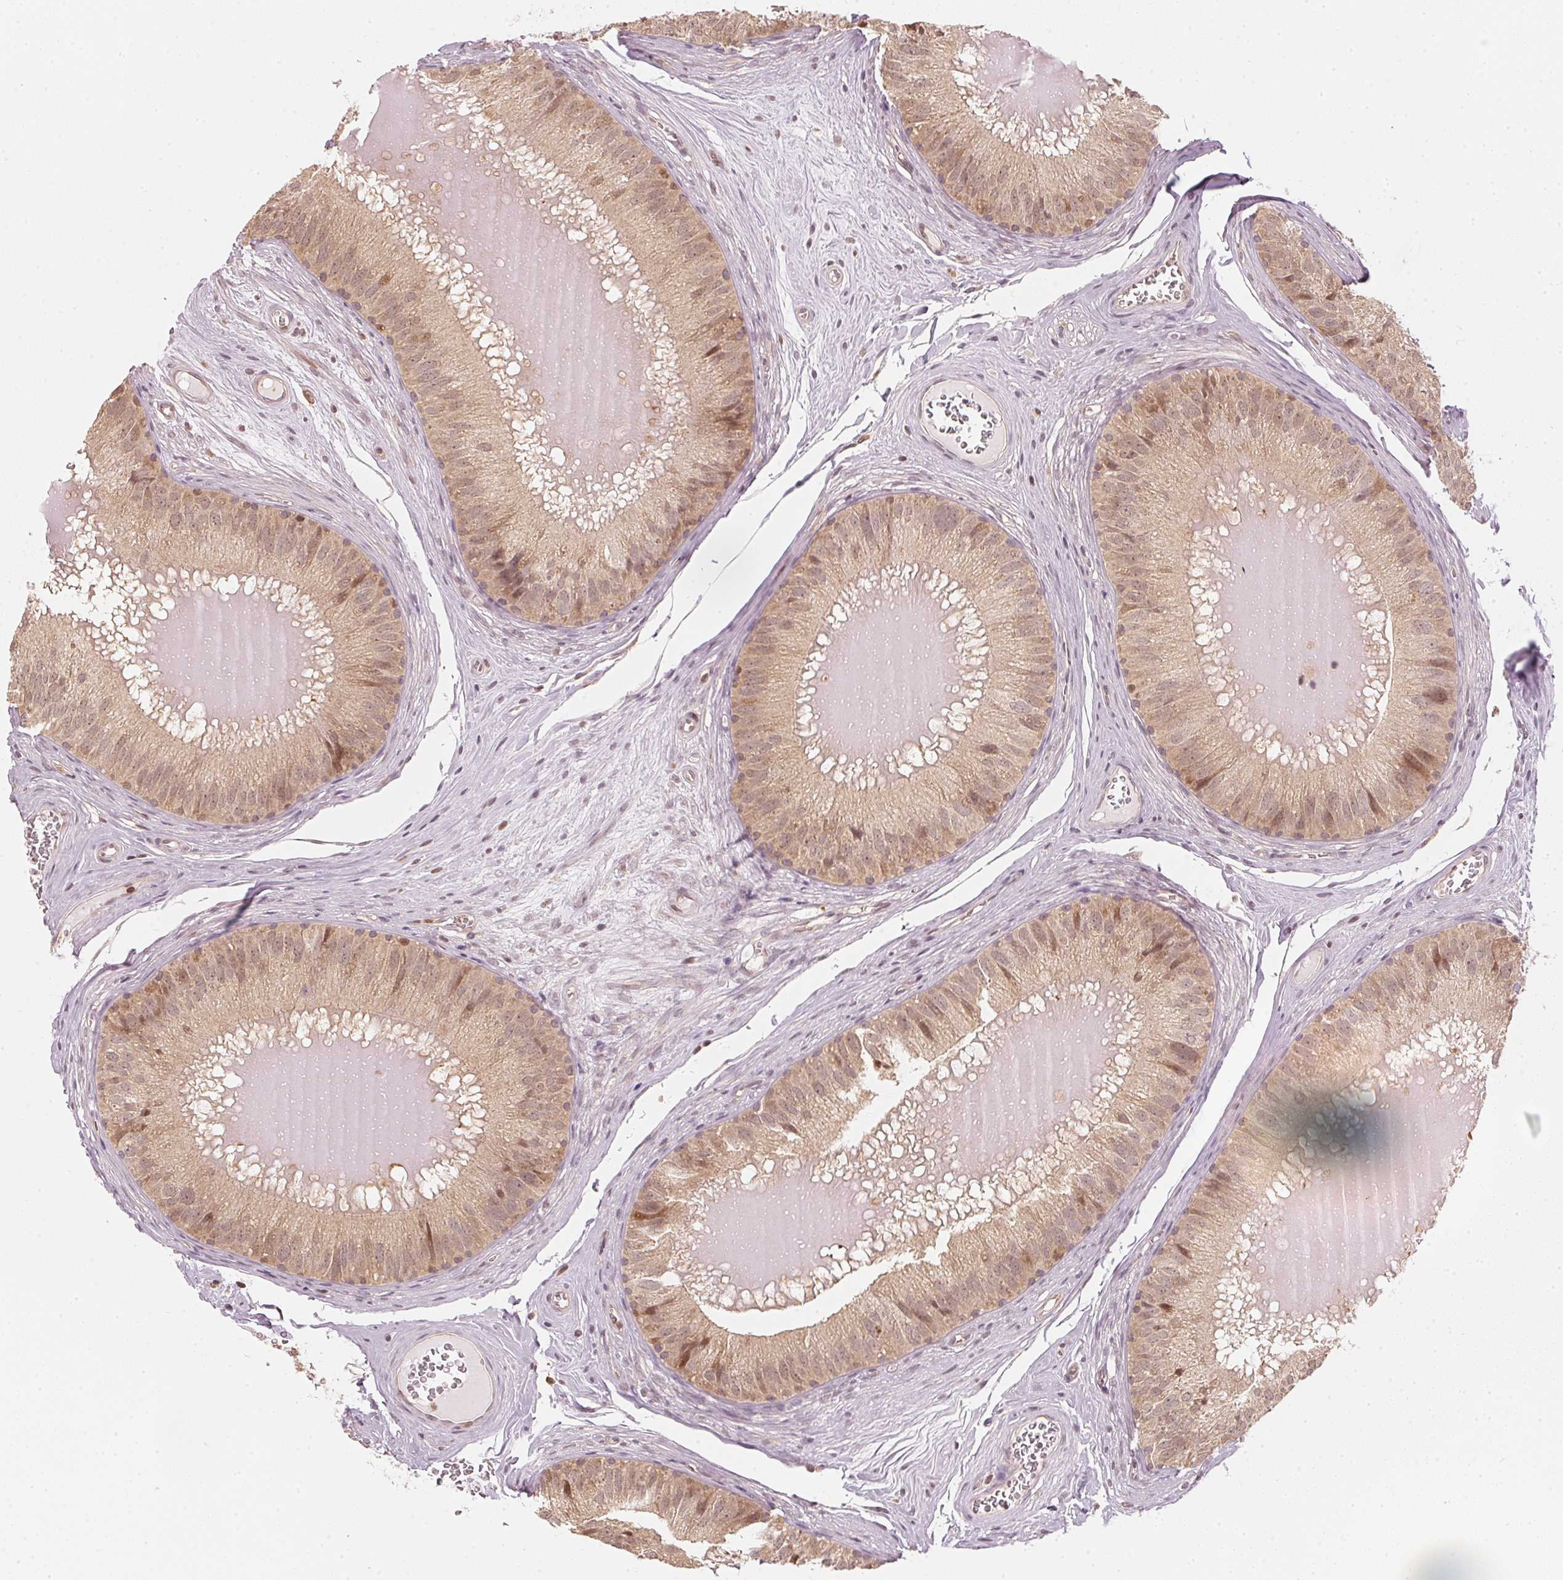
{"staining": {"intensity": "weak", "quantity": "25%-75%", "location": "nuclear"}, "tissue": "epididymis", "cell_type": "Glandular cells", "image_type": "normal", "snomed": [{"axis": "morphology", "description": "Normal tissue, NOS"}, {"axis": "topography", "description": "Epididymis, spermatic cord, NOS"}], "caption": "DAB (3,3'-diaminobenzidine) immunohistochemical staining of benign human epididymis demonstrates weak nuclear protein staining in about 25%-75% of glandular cells.", "gene": "UBE2L3", "patient": {"sex": "male", "age": 39}}